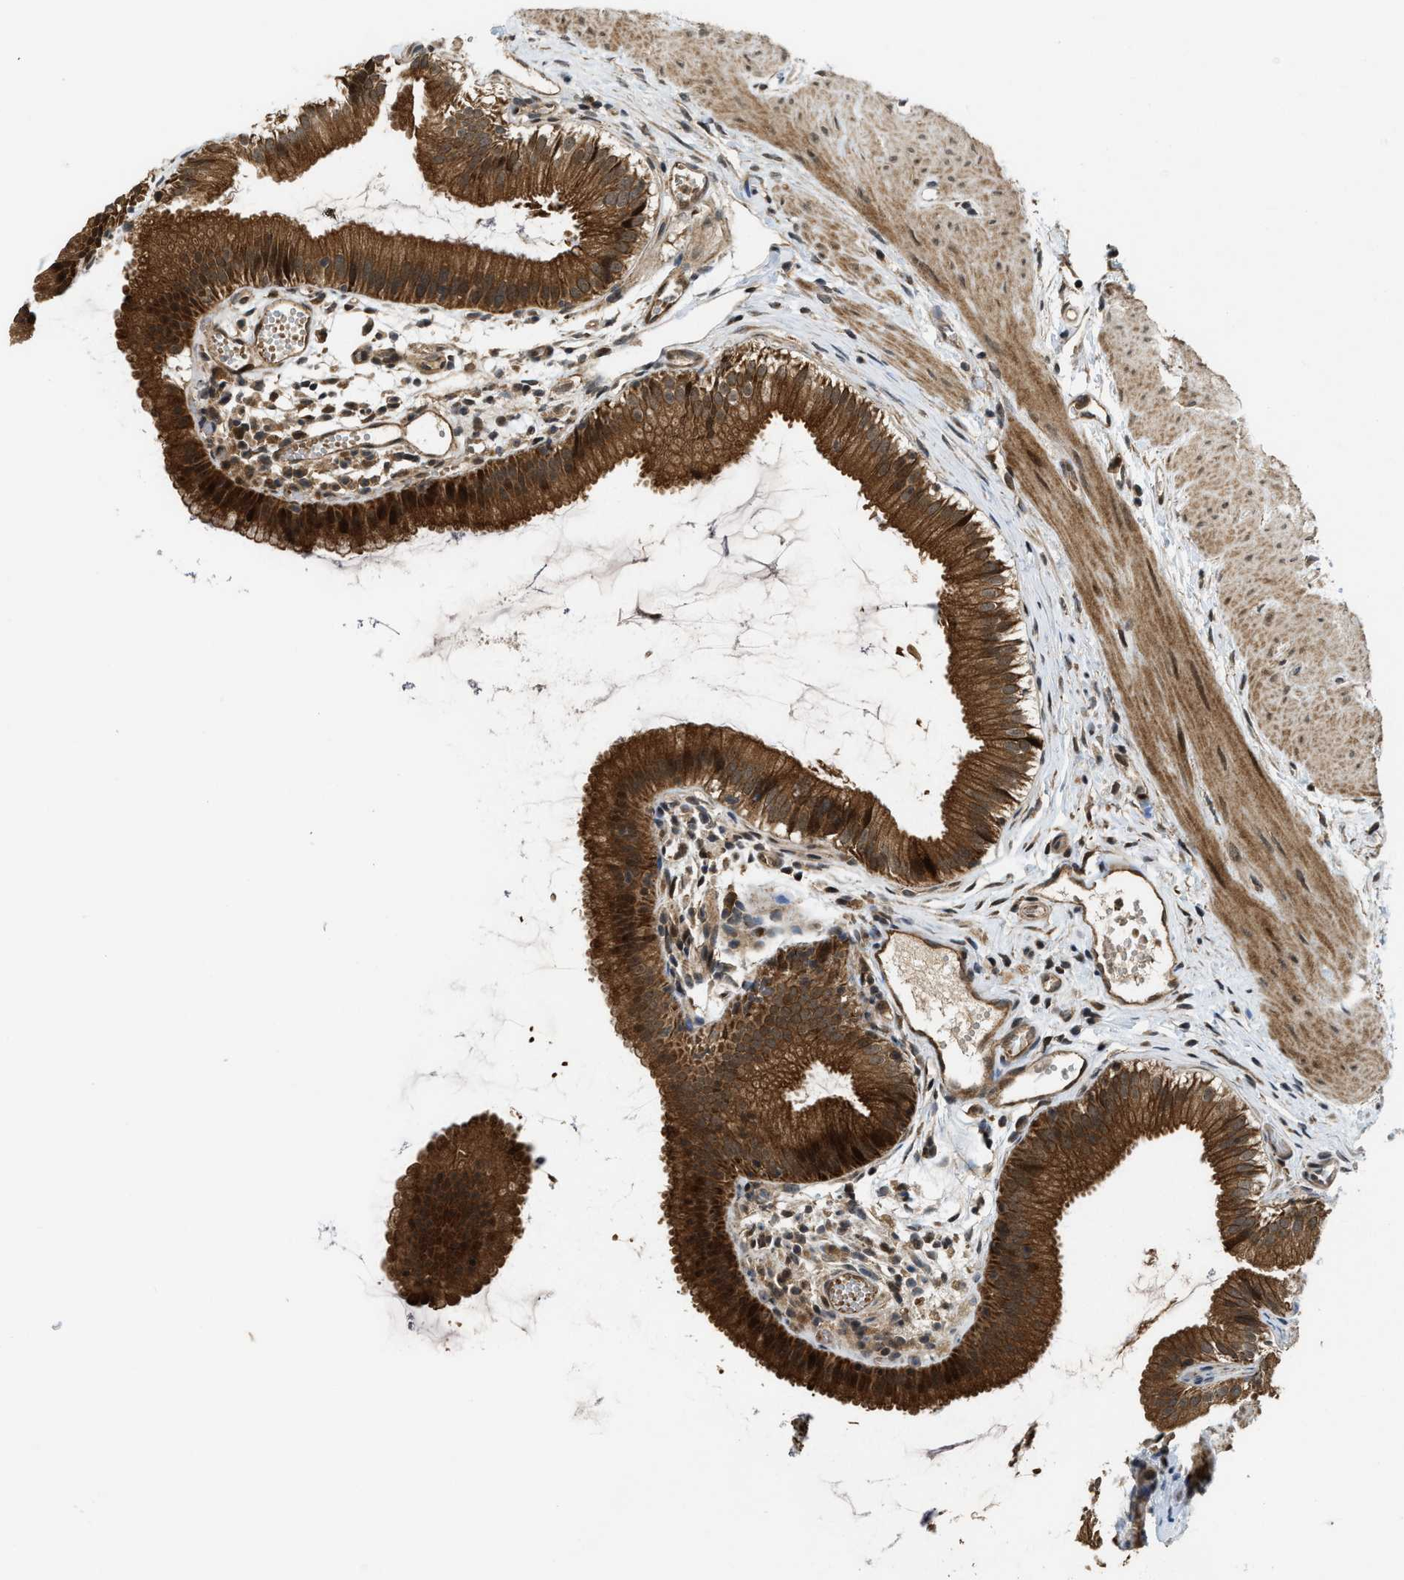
{"staining": {"intensity": "strong", "quantity": ">75%", "location": "cytoplasmic/membranous"}, "tissue": "gallbladder", "cell_type": "Glandular cells", "image_type": "normal", "snomed": [{"axis": "morphology", "description": "Normal tissue, NOS"}, {"axis": "topography", "description": "Gallbladder"}], "caption": "Strong cytoplasmic/membranous staining is present in about >75% of glandular cells in benign gallbladder. (IHC, brightfield microscopy, high magnification).", "gene": "DNAJC28", "patient": {"sex": "female", "age": 26}}